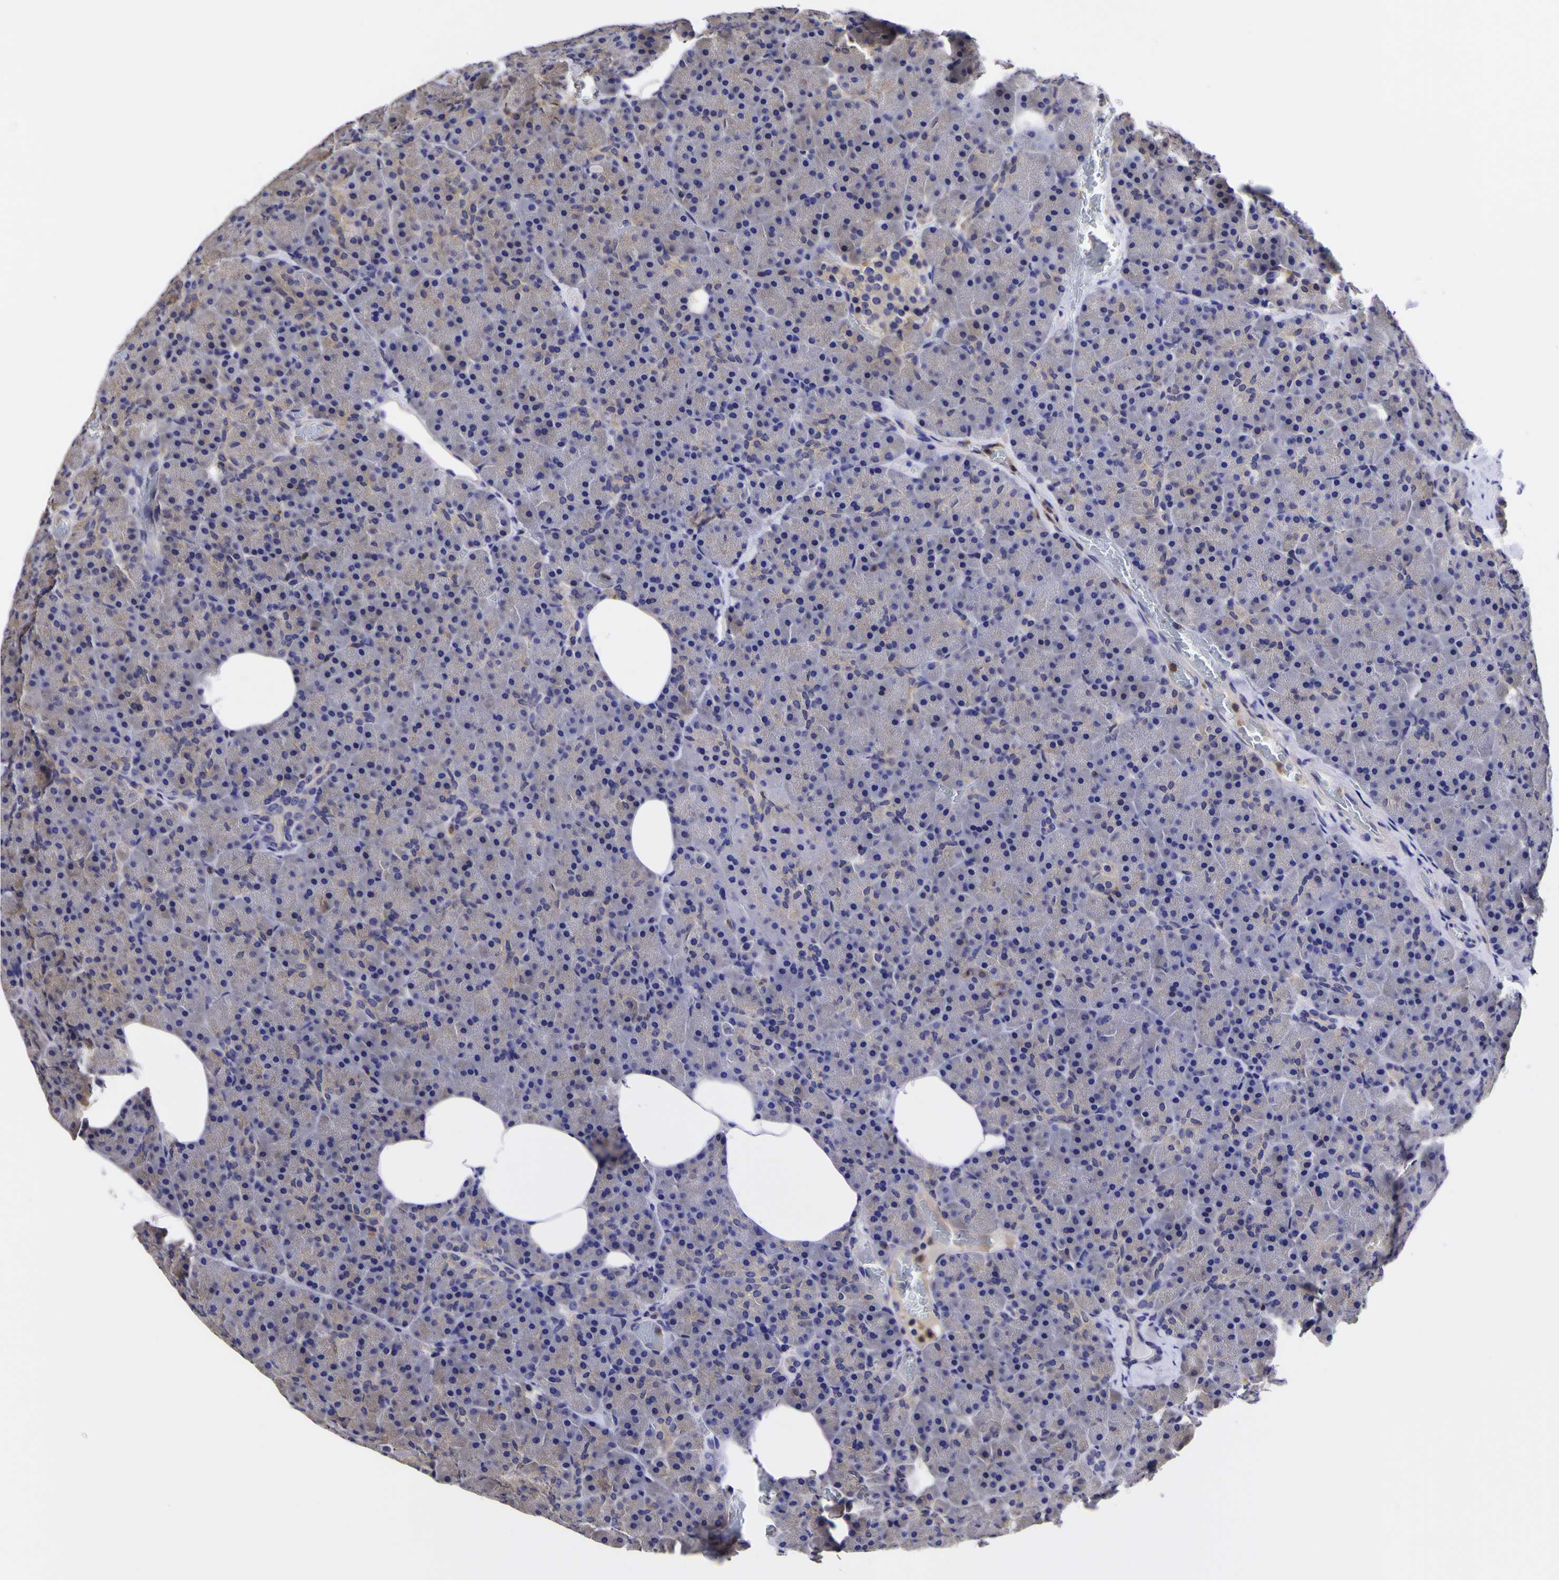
{"staining": {"intensity": "negative", "quantity": "none", "location": "none"}, "tissue": "pancreas", "cell_type": "Exocrine glandular cells", "image_type": "normal", "snomed": [{"axis": "morphology", "description": "Normal tissue, NOS"}, {"axis": "topography", "description": "Pancreas"}], "caption": "Exocrine glandular cells are negative for protein expression in normal human pancreas.", "gene": "MAPK14", "patient": {"sex": "female", "age": 35}}